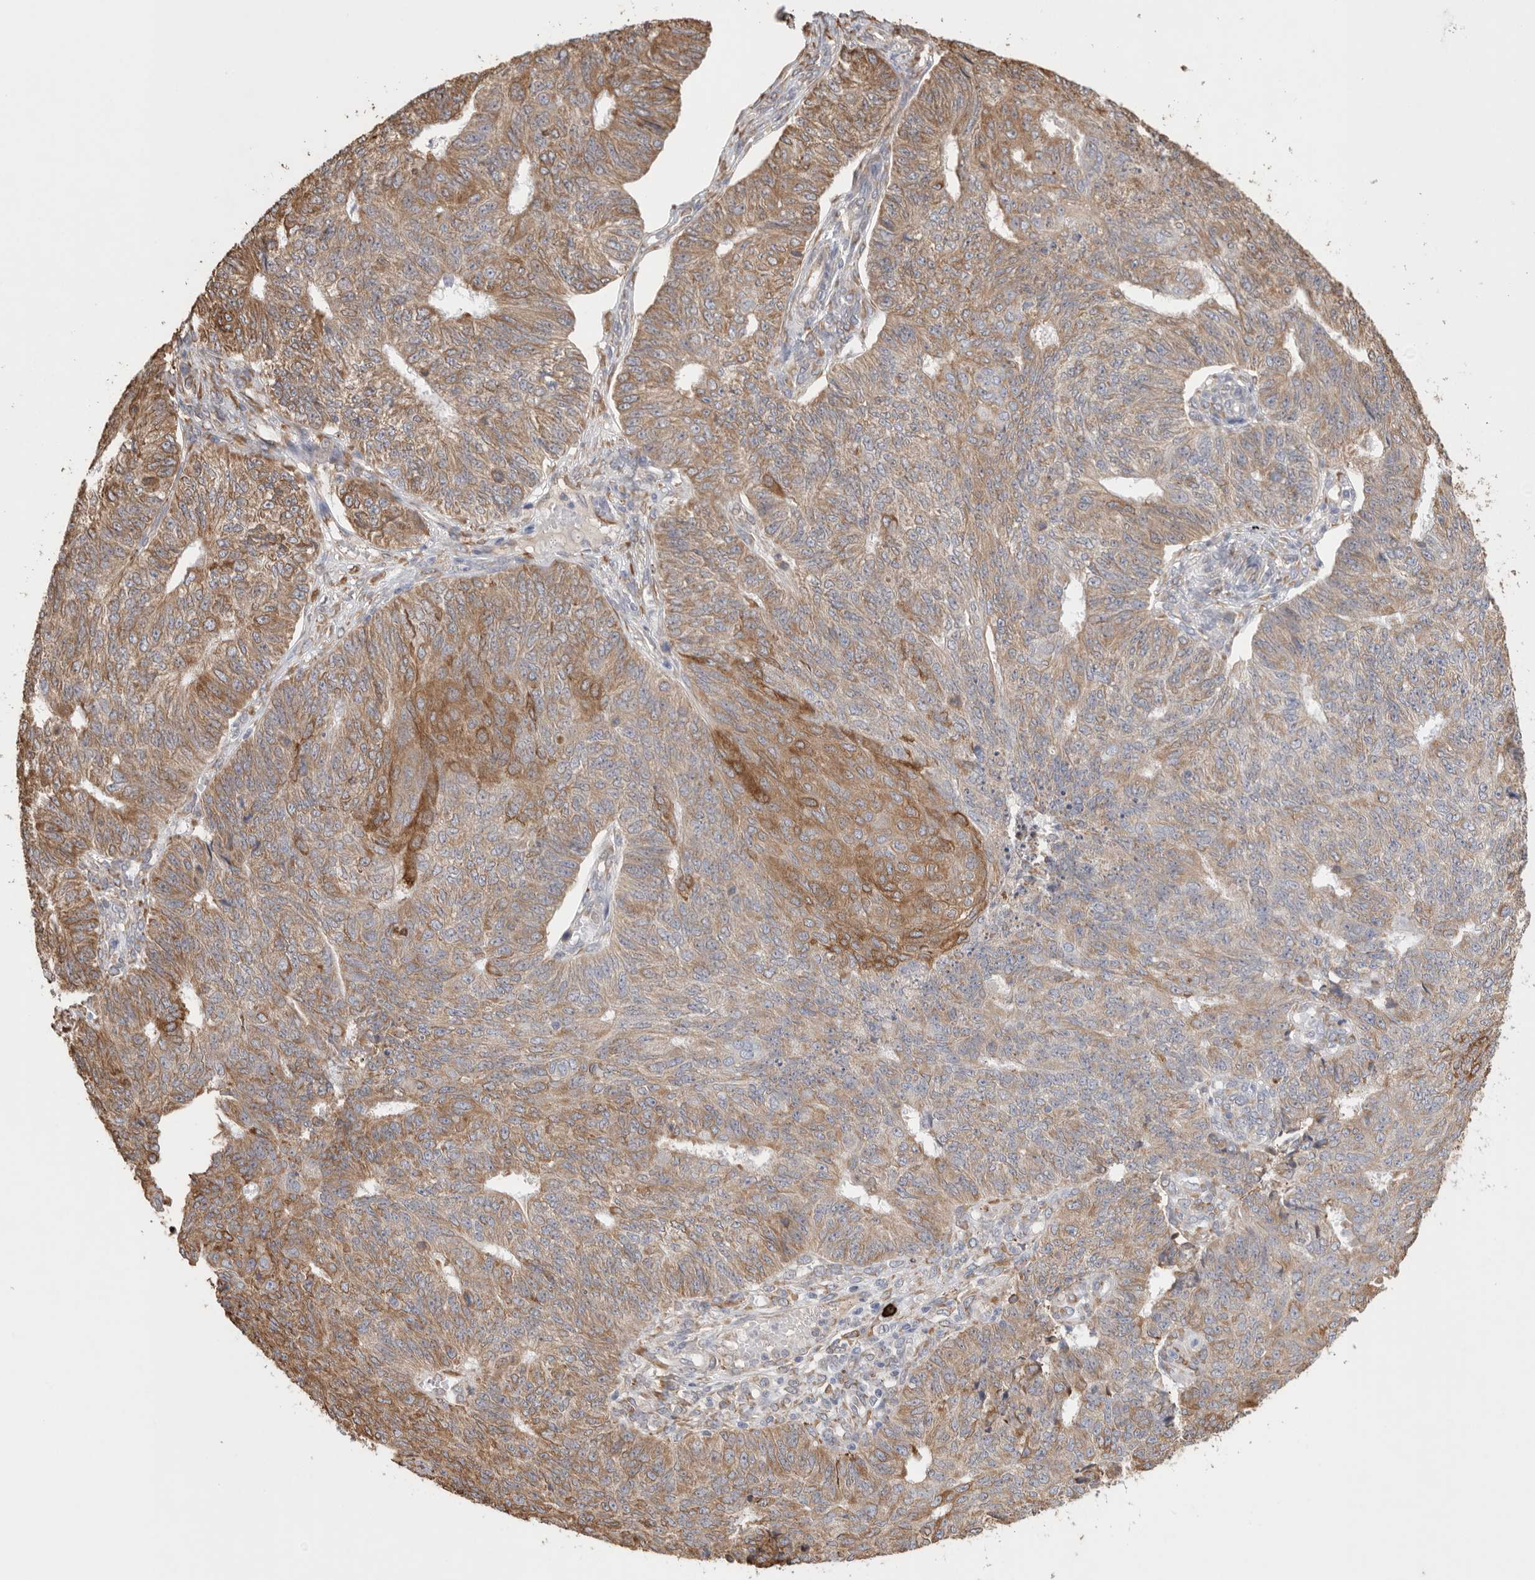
{"staining": {"intensity": "moderate", "quantity": ">75%", "location": "cytoplasmic/membranous"}, "tissue": "endometrial cancer", "cell_type": "Tumor cells", "image_type": "cancer", "snomed": [{"axis": "morphology", "description": "Adenocarcinoma, NOS"}, {"axis": "topography", "description": "Endometrium"}], "caption": "IHC staining of adenocarcinoma (endometrial), which reveals medium levels of moderate cytoplasmic/membranous expression in about >75% of tumor cells indicating moderate cytoplasmic/membranous protein expression. The staining was performed using DAB (3,3'-diaminobenzidine) (brown) for protein detection and nuclei were counterstained in hematoxylin (blue).", "gene": "BLOC1S5", "patient": {"sex": "female", "age": 32}}